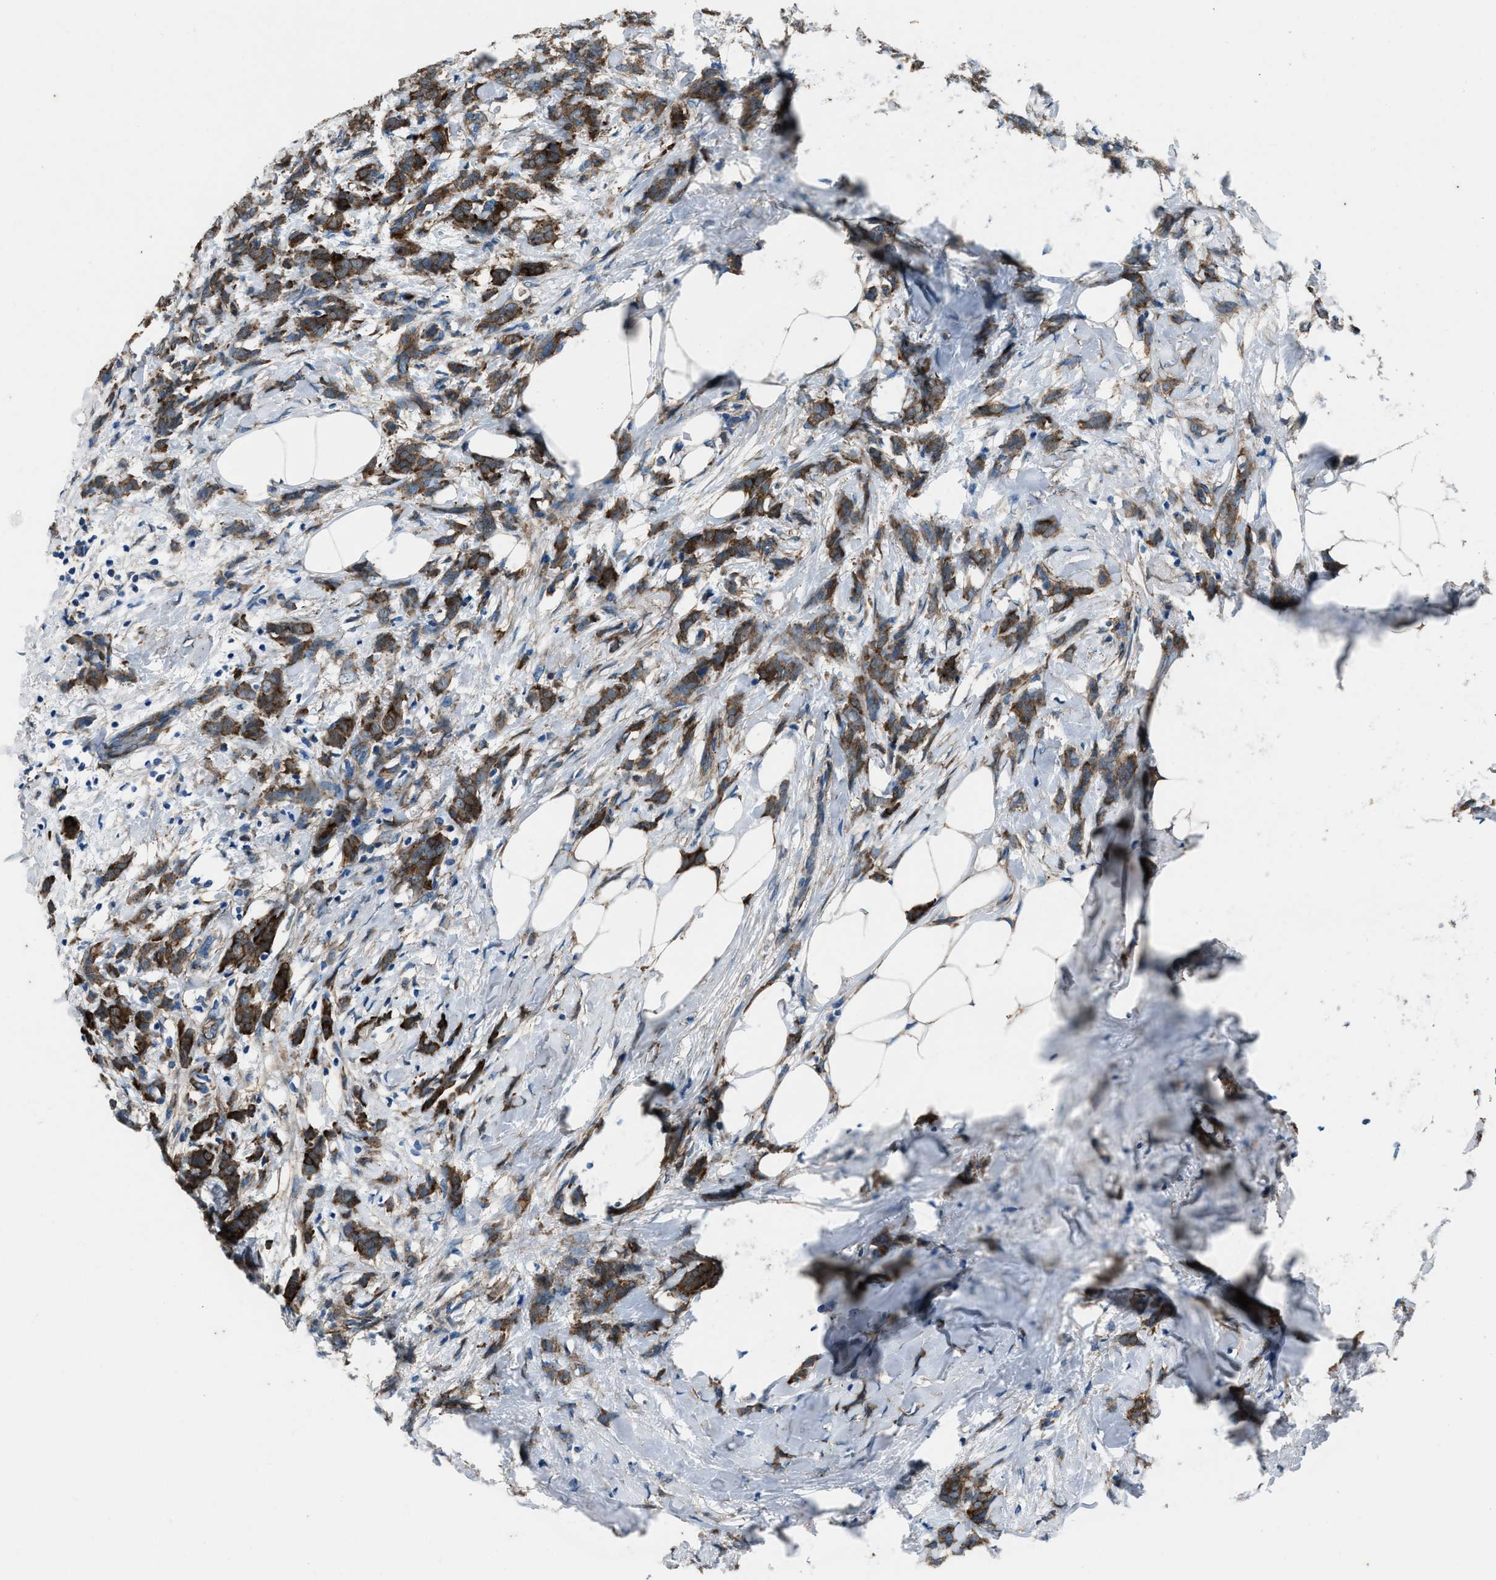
{"staining": {"intensity": "strong", "quantity": ">75%", "location": "cytoplasmic/membranous"}, "tissue": "breast cancer", "cell_type": "Tumor cells", "image_type": "cancer", "snomed": [{"axis": "morphology", "description": "Lobular carcinoma, in situ"}, {"axis": "morphology", "description": "Lobular carcinoma"}, {"axis": "topography", "description": "Breast"}], "caption": "Protein staining displays strong cytoplasmic/membranous staining in about >75% of tumor cells in breast cancer (lobular carcinoma).", "gene": "SVIL", "patient": {"sex": "female", "age": 41}}